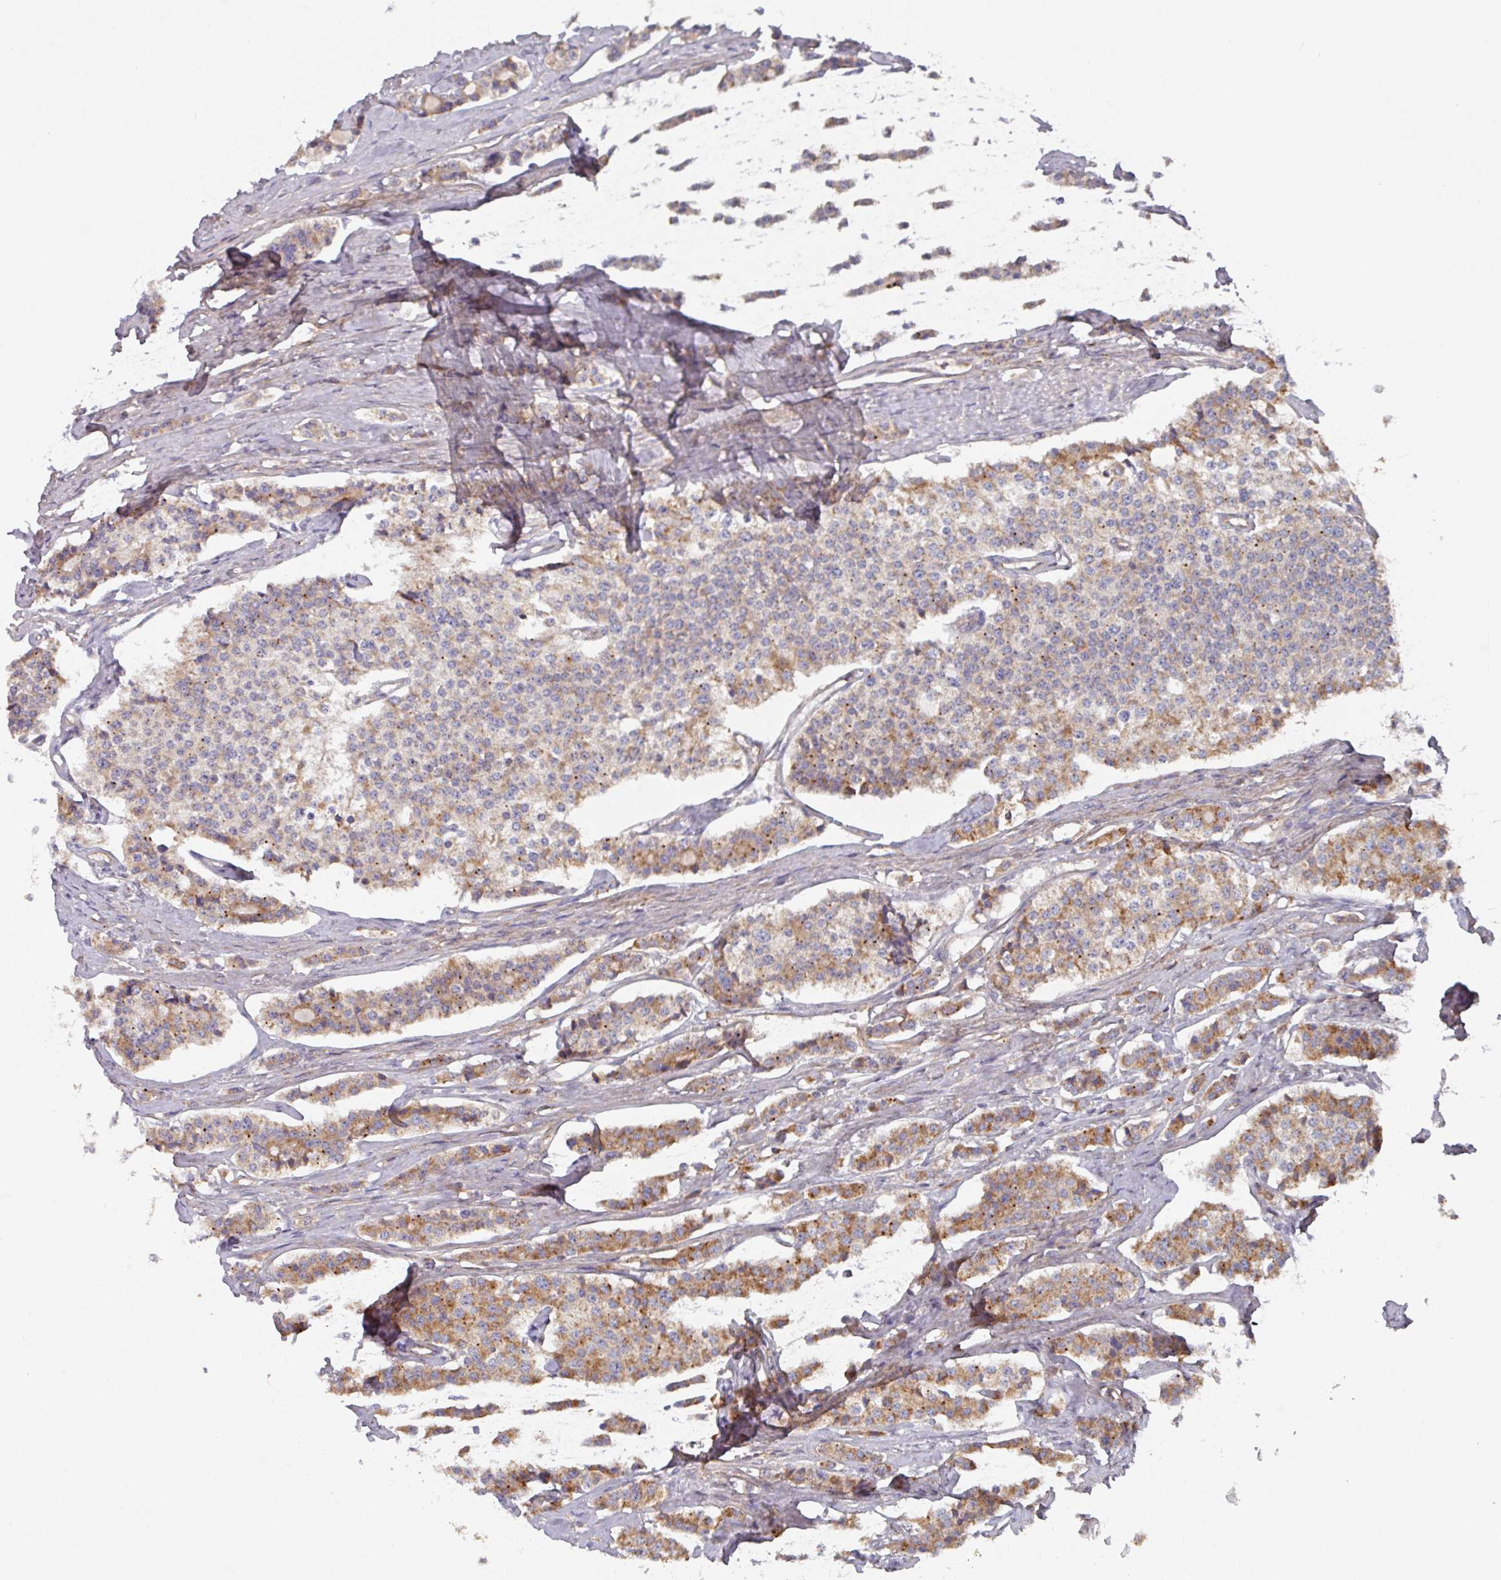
{"staining": {"intensity": "moderate", "quantity": "25%-75%", "location": "cytoplasmic/membranous"}, "tissue": "carcinoid", "cell_type": "Tumor cells", "image_type": "cancer", "snomed": [{"axis": "morphology", "description": "Carcinoid, malignant, NOS"}, {"axis": "topography", "description": "Small intestine"}], "caption": "Immunohistochemical staining of human carcinoid reveals medium levels of moderate cytoplasmic/membranous protein positivity in about 25%-75% of tumor cells.", "gene": "DCAF12L2", "patient": {"sex": "male", "age": 63}}